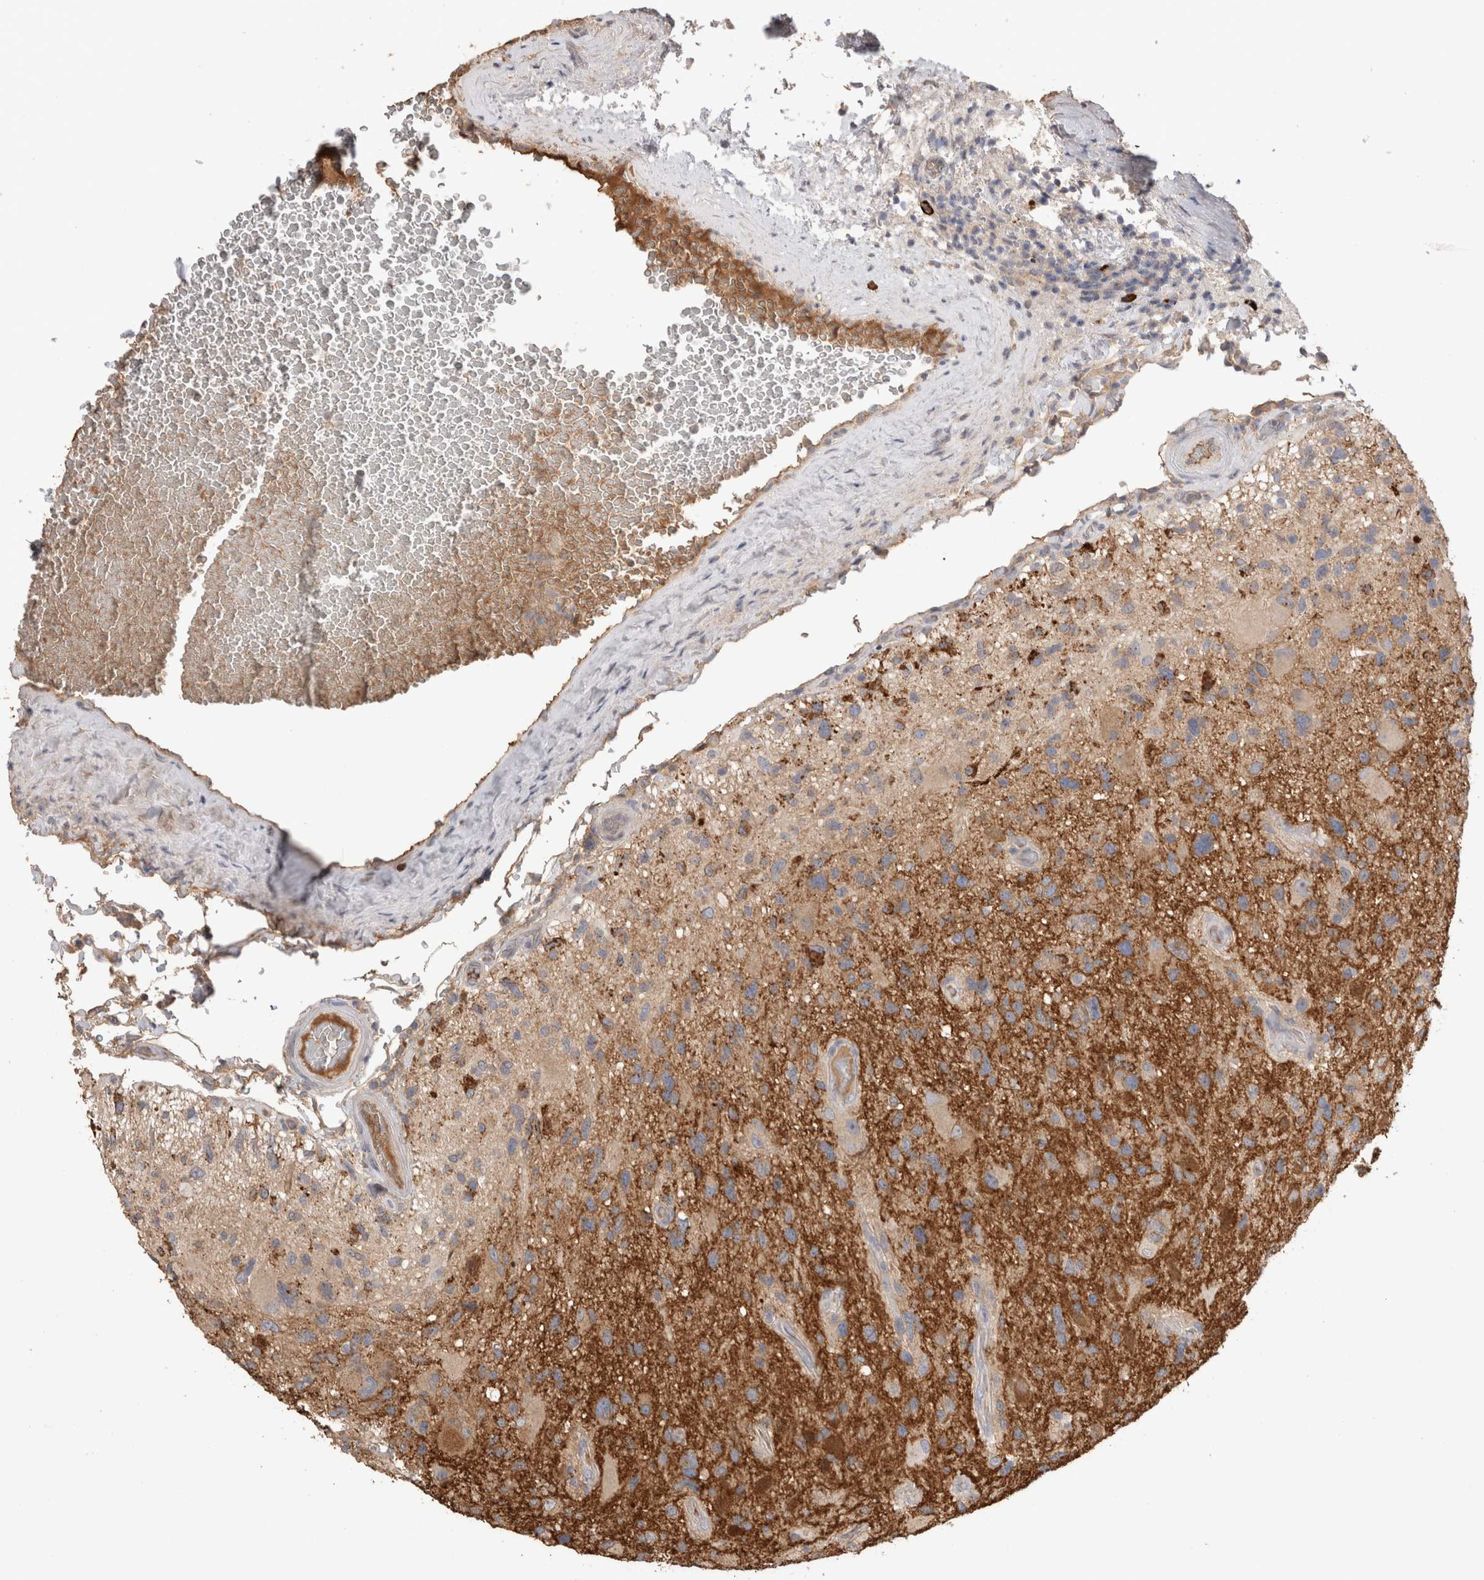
{"staining": {"intensity": "moderate", "quantity": "25%-75%", "location": "cytoplasmic/membranous"}, "tissue": "glioma", "cell_type": "Tumor cells", "image_type": "cancer", "snomed": [{"axis": "morphology", "description": "Glioma, malignant, High grade"}, {"axis": "topography", "description": "Brain"}], "caption": "Glioma stained for a protein exhibits moderate cytoplasmic/membranous positivity in tumor cells.", "gene": "PPP3CC", "patient": {"sex": "male", "age": 33}}